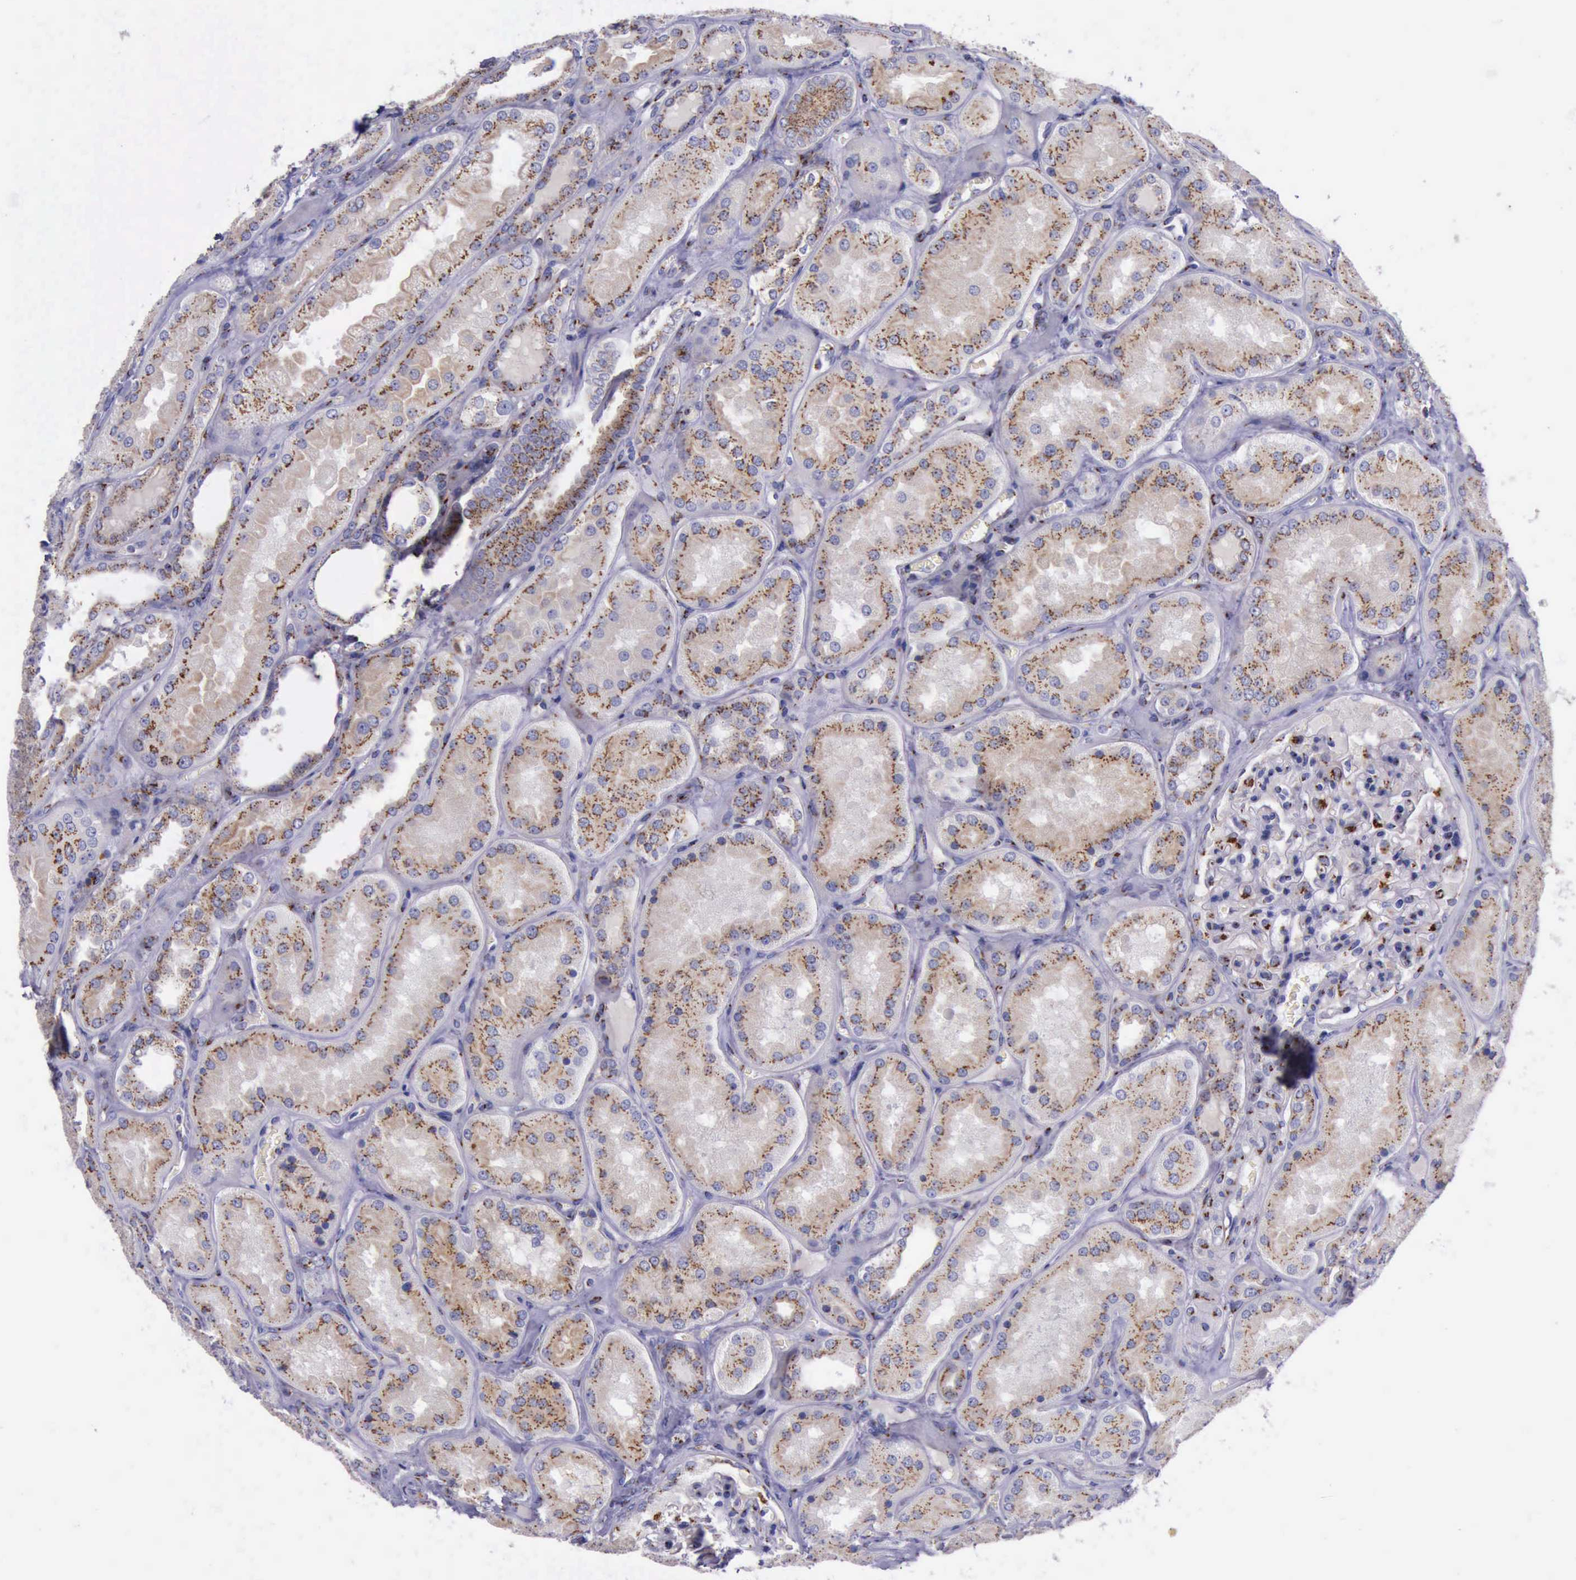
{"staining": {"intensity": "strong", "quantity": "25%-75%", "location": "cytoplasmic/membranous"}, "tissue": "kidney", "cell_type": "Cells in glomeruli", "image_type": "normal", "snomed": [{"axis": "morphology", "description": "Normal tissue, NOS"}, {"axis": "topography", "description": "Kidney"}], "caption": "Protein expression analysis of normal kidney shows strong cytoplasmic/membranous staining in approximately 25%-75% of cells in glomeruli.", "gene": "GOLGA5", "patient": {"sex": "female", "age": 56}}